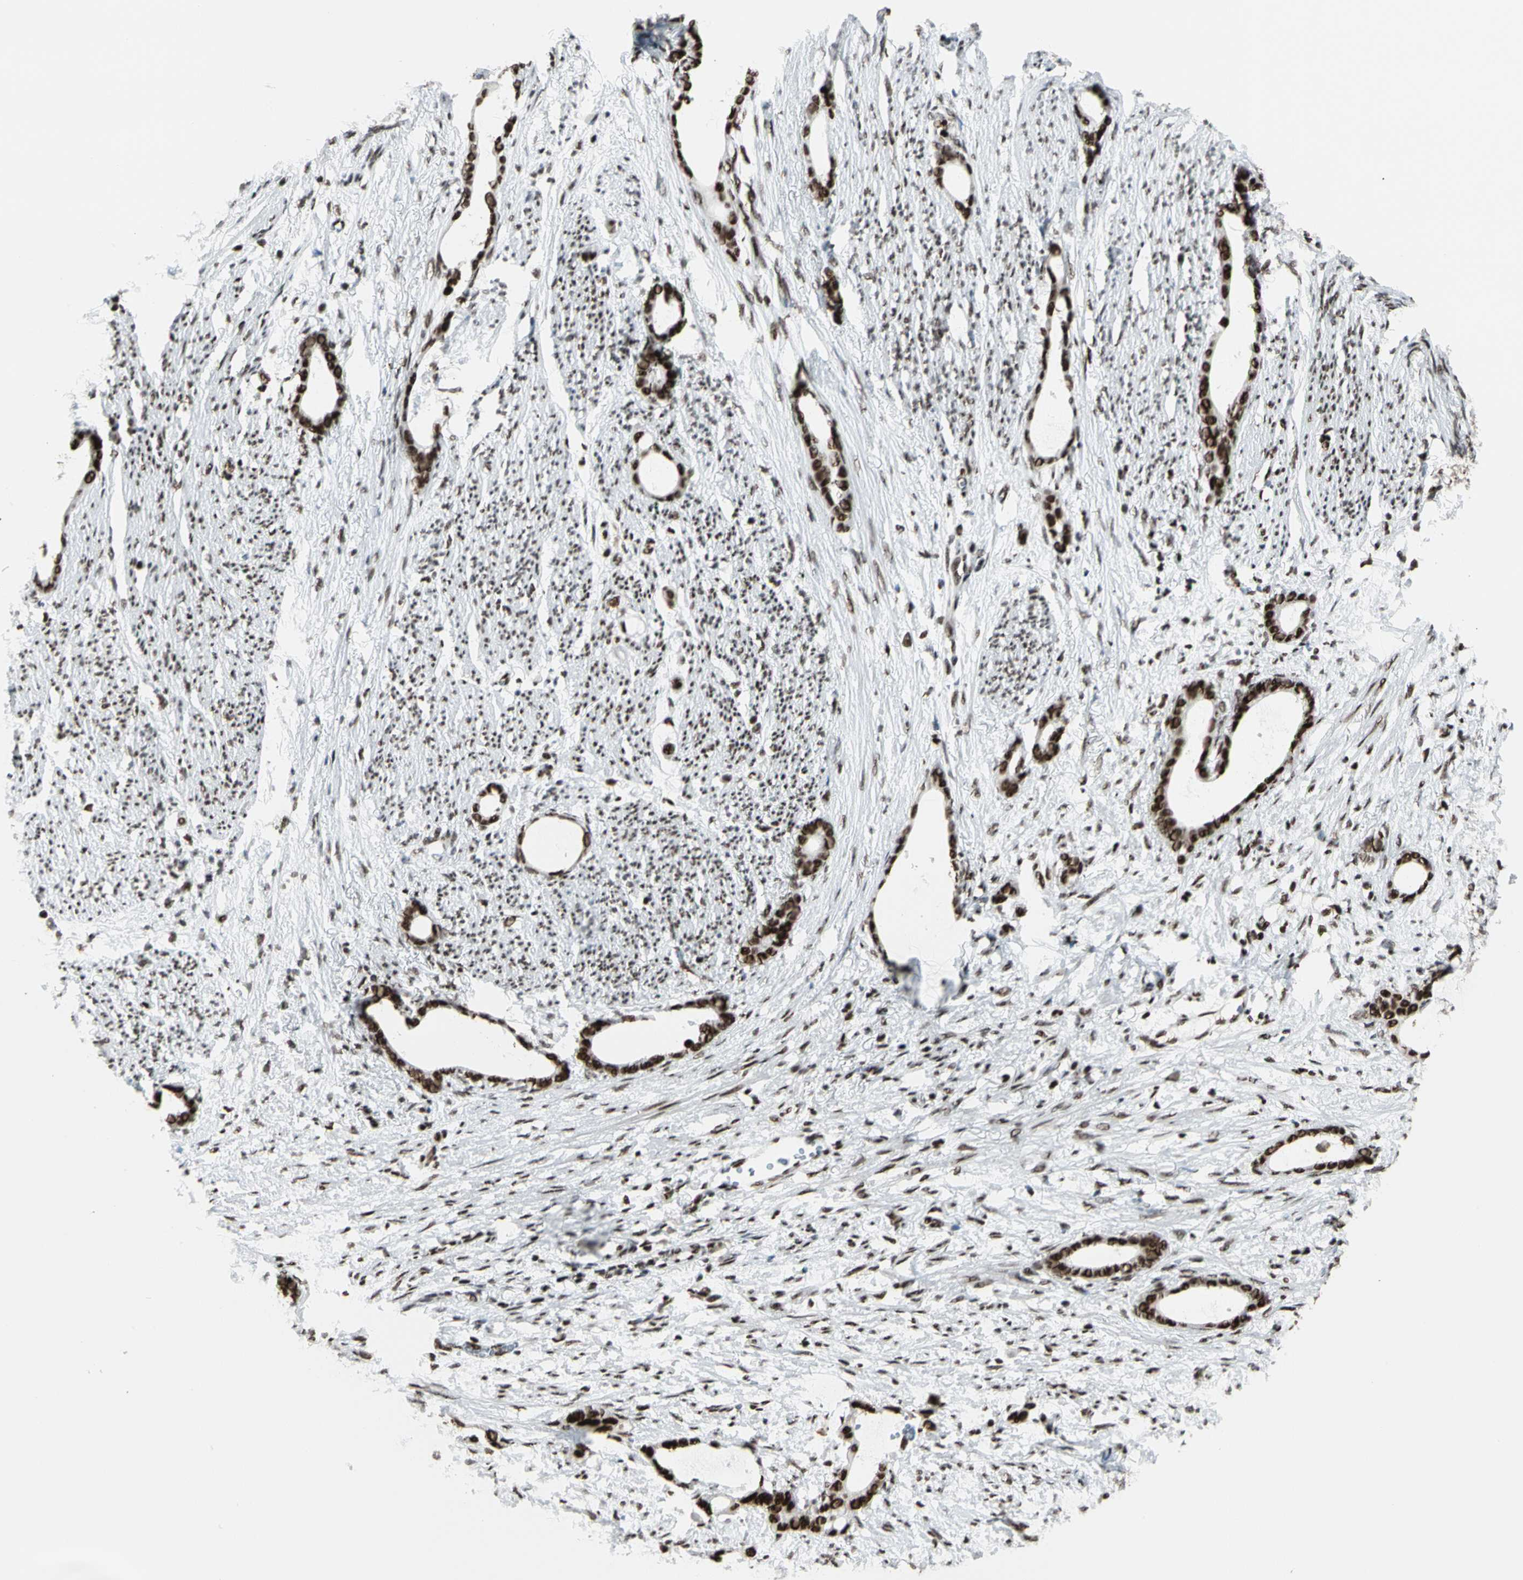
{"staining": {"intensity": "strong", "quantity": ">75%", "location": "nuclear"}, "tissue": "stomach cancer", "cell_type": "Tumor cells", "image_type": "cancer", "snomed": [{"axis": "morphology", "description": "Adenocarcinoma, NOS"}, {"axis": "topography", "description": "Stomach"}], "caption": "DAB (3,3'-diaminobenzidine) immunohistochemical staining of stomach cancer (adenocarcinoma) demonstrates strong nuclear protein positivity in approximately >75% of tumor cells.", "gene": "CCAR1", "patient": {"sex": "female", "age": 75}}